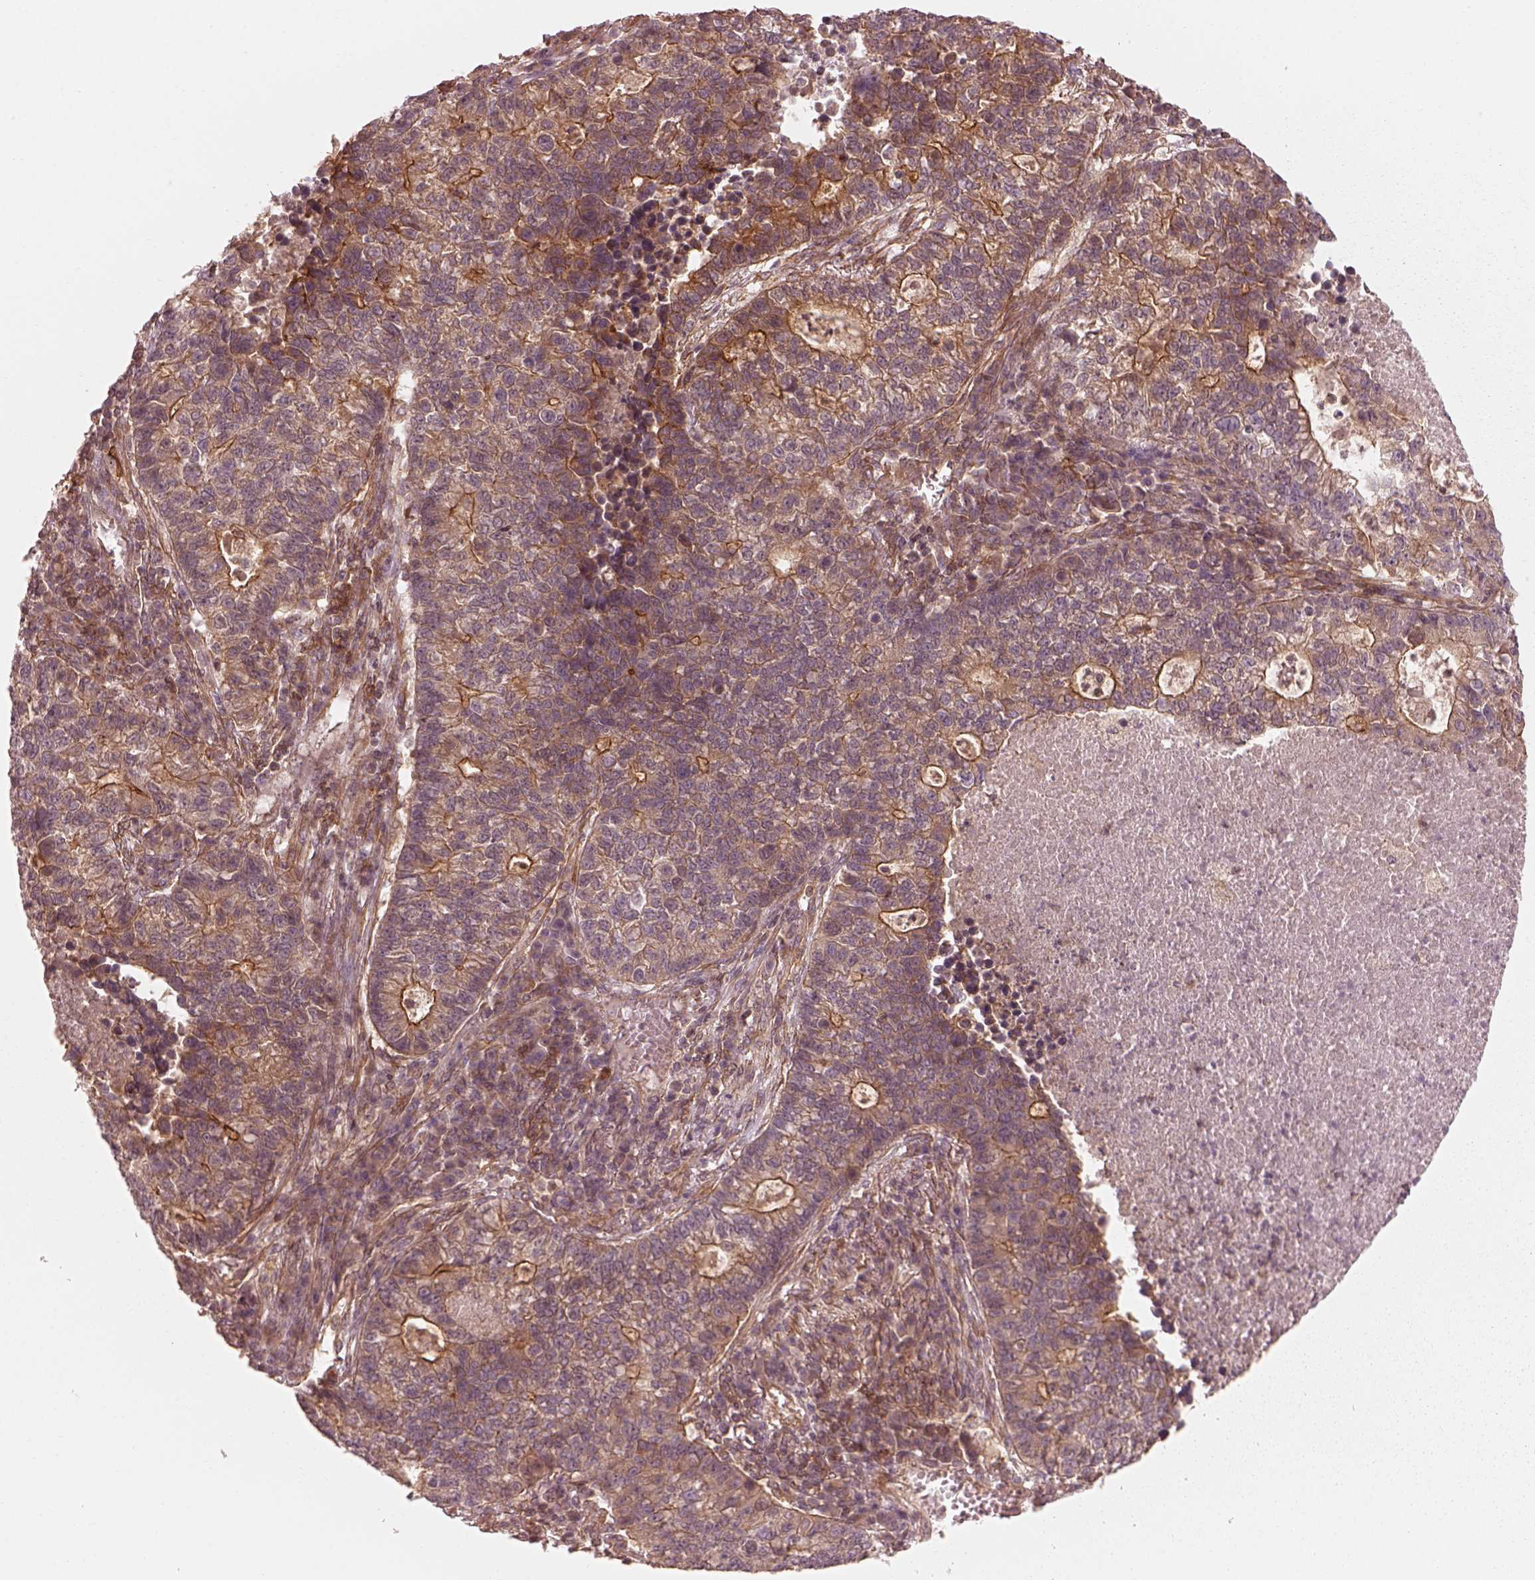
{"staining": {"intensity": "strong", "quantity": "<25%", "location": "cytoplasmic/membranous"}, "tissue": "lung cancer", "cell_type": "Tumor cells", "image_type": "cancer", "snomed": [{"axis": "morphology", "description": "Adenocarcinoma, NOS"}, {"axis": "topography", "description": "Lung"}], "caption": "Tumor cells reveal strong cytoplasmic/membranous staining in about <25% of cells in lung cancer.", "gene": "FAM107B", "patient": {"sex": "male", "age": 57}}